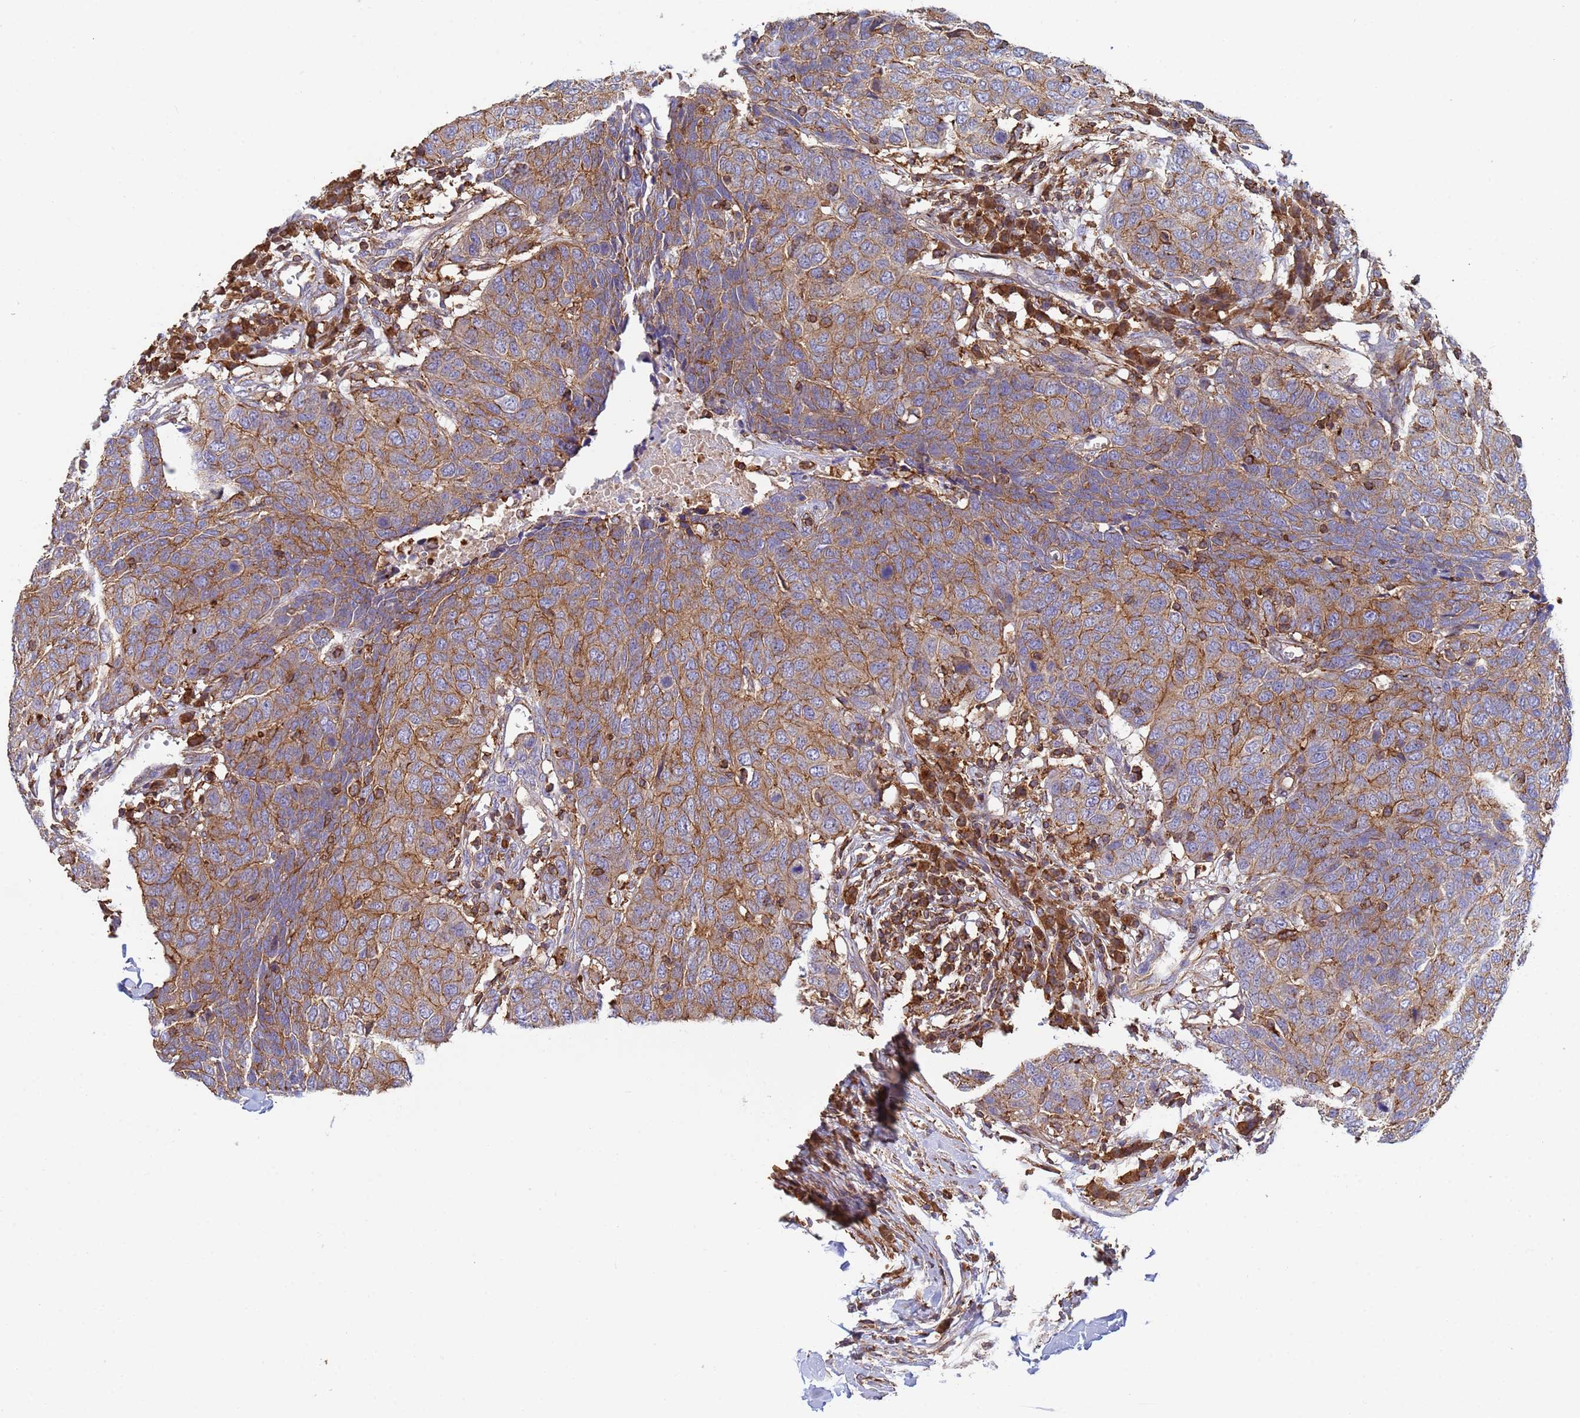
{"staining": {"intensity": "moderate", "quantity": ">75%", "location": "cytoplasmic/membranous"}, "tissue": "head and neck cancer", "cell_type": "Tumor cells", "image_type": "cancer", "snomed": [{"axis": "morphology", "description": "Squamous cell carcinoma, NOS"}, {"axis": "topography", "description": "Head-Neck"}], "caption": "Protein expression analysis of human head and neck cancer (squamous cell carcinoma) reveals moderate cytoplasmic/membranous positivity in approximately >75% of tumor cells.", "gene": "ZNG1B", "patient": {"sex": "male", "age": 66}}